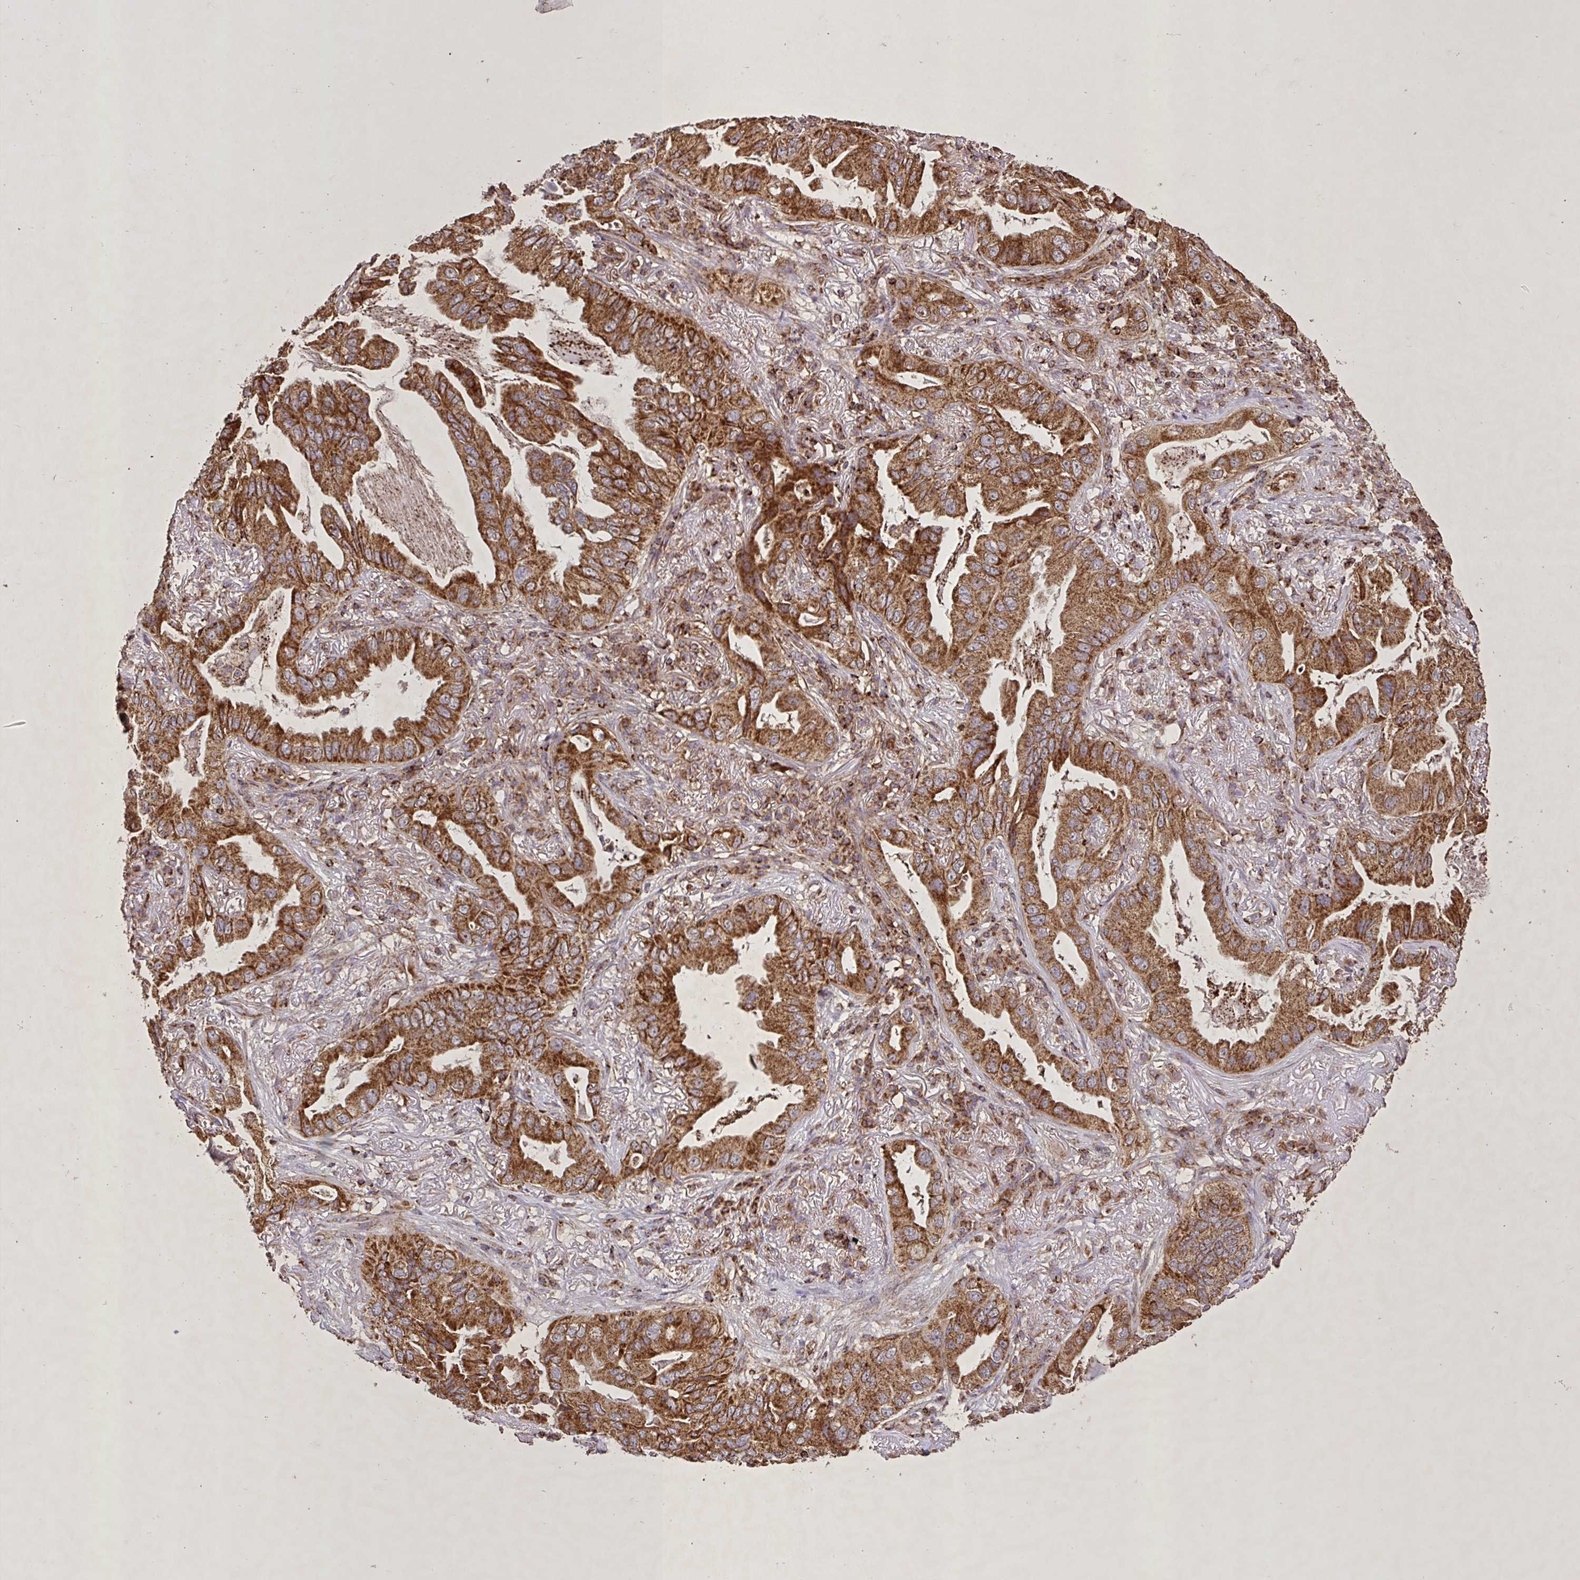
{"staining": {"intensity": "strong", "quantity": ">75%", "location": "cytoplasmic/membranous"}, "tissue": "lung cancer", "cell_type": "Tumor cells", "image_type": "cancer", "snomed": [{"axis": "morphology", "description": "Adenocarcinoma, NOS"}, {"axis": "topography", "description": "Lung"}], "caption": "Immunohistochemistry (IHC) photomicrograph of neoplastic tissue: human adenocarcinoma (lung) stained using immunohistochemistry (IHC) displays high levels of strong protein expression localized specifically in the cytoplasmic/membranous of tumor cells, appearing as a cytoplasmic/membranous brown color.", "gene": "AGK", "patient": {"sex": "female", "age": 69}}